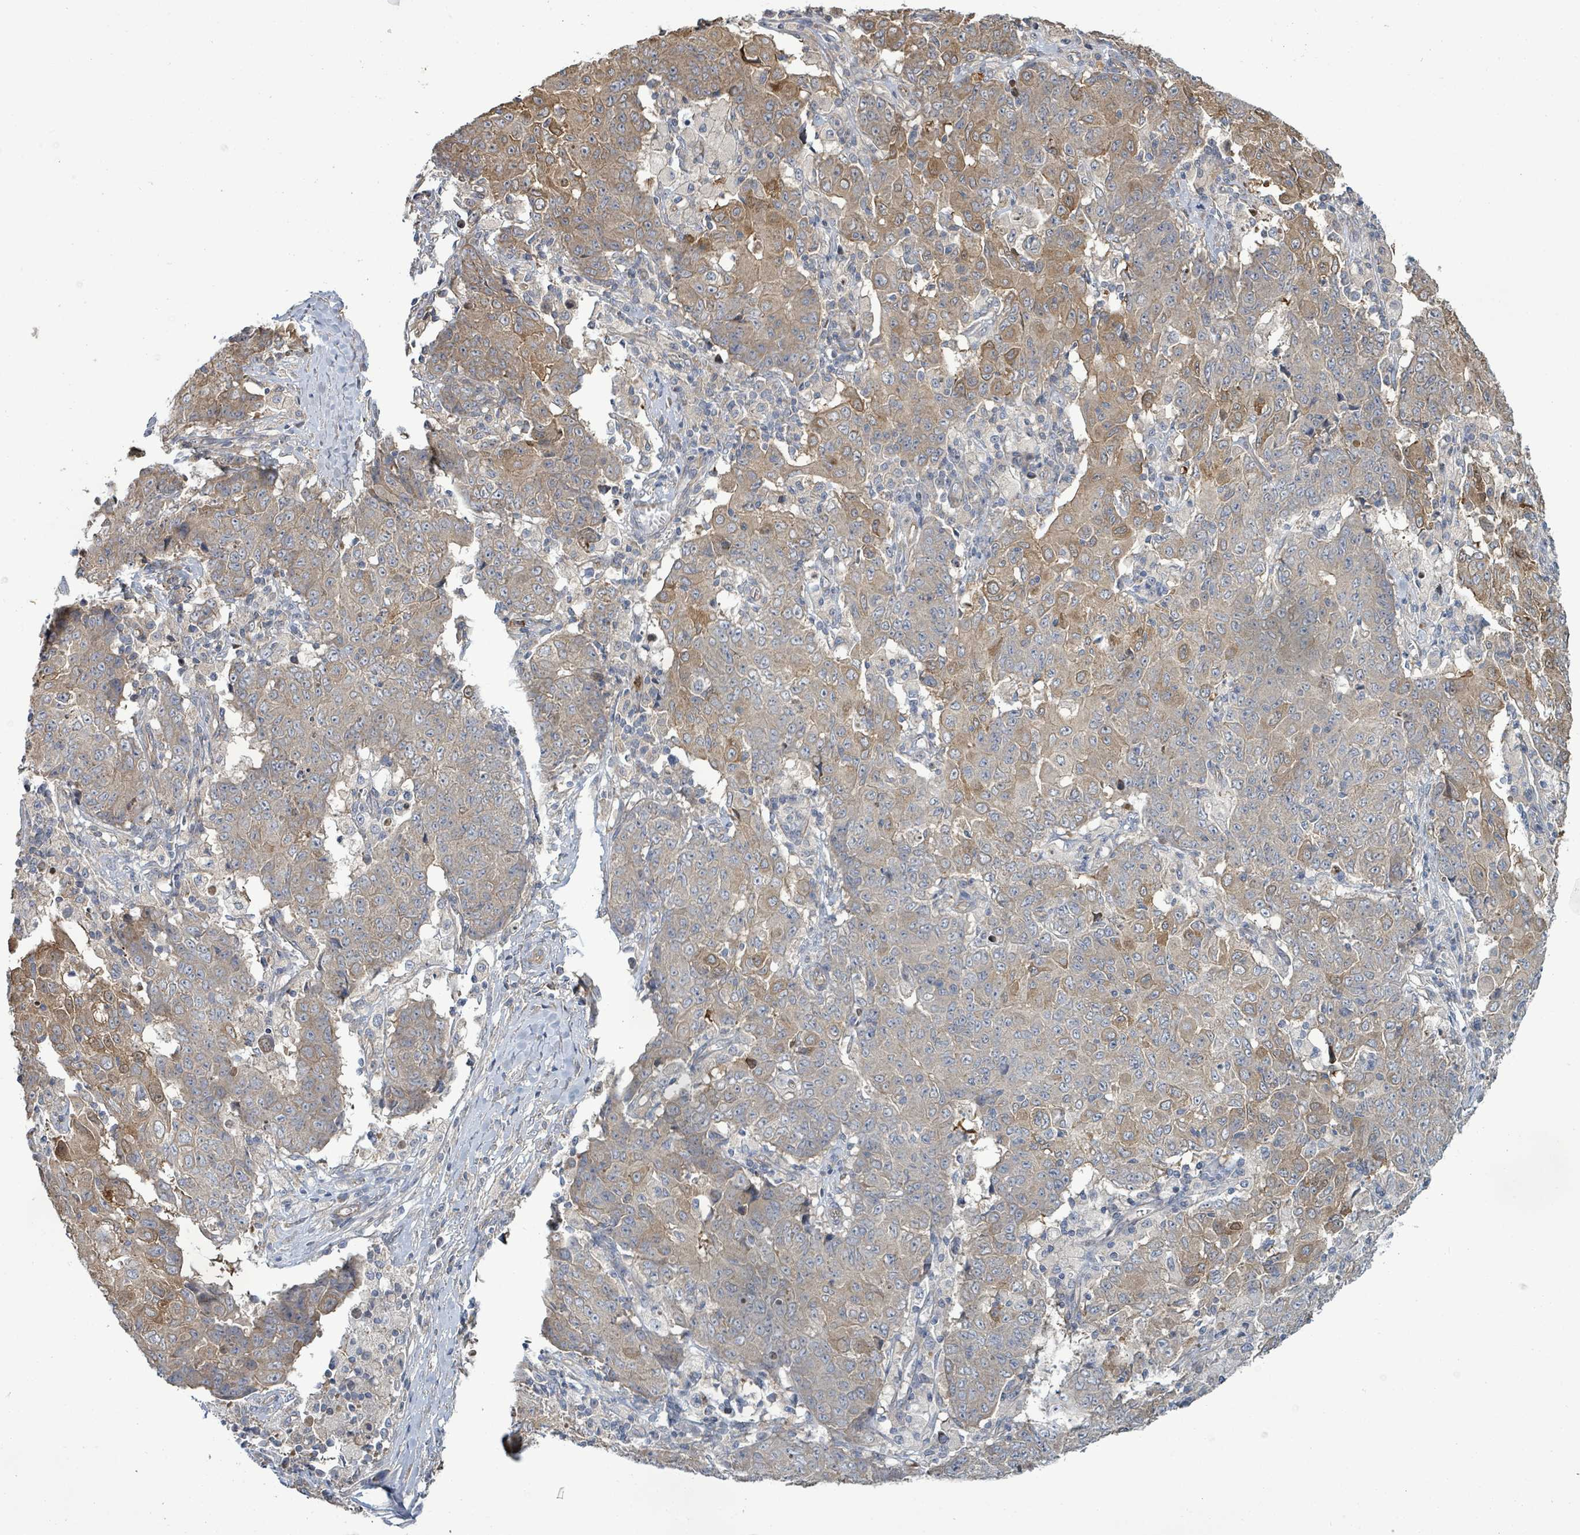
{"staining": {"intensity": "moderate", "quantity": "25%-75%", "location": "cytoplasmic/membranous"}, "tissue": "ovarian cancer", "cell_type": "Tumor cells", "image_type": "cancer", "snomed": [{"axis": "morphology", "description": "Carcinoma, endometroid"}, {"axis": "topography", "description": "Ovary"}], "caption": "Tumor cells reveal medium levels of moderate cytoplasmic/membranous positivity in approximately 25%-75% of cells in human ovarian cancer. The staining was performed using DAB (3,3'-diaminobenzidine) to visualize the protein expression in brown, while the nuclei were stained in blue with hematoxylin (Magnification: 20x).", "gene": "KBTBD11", "patient": {"sex": "female", "age": 42}}